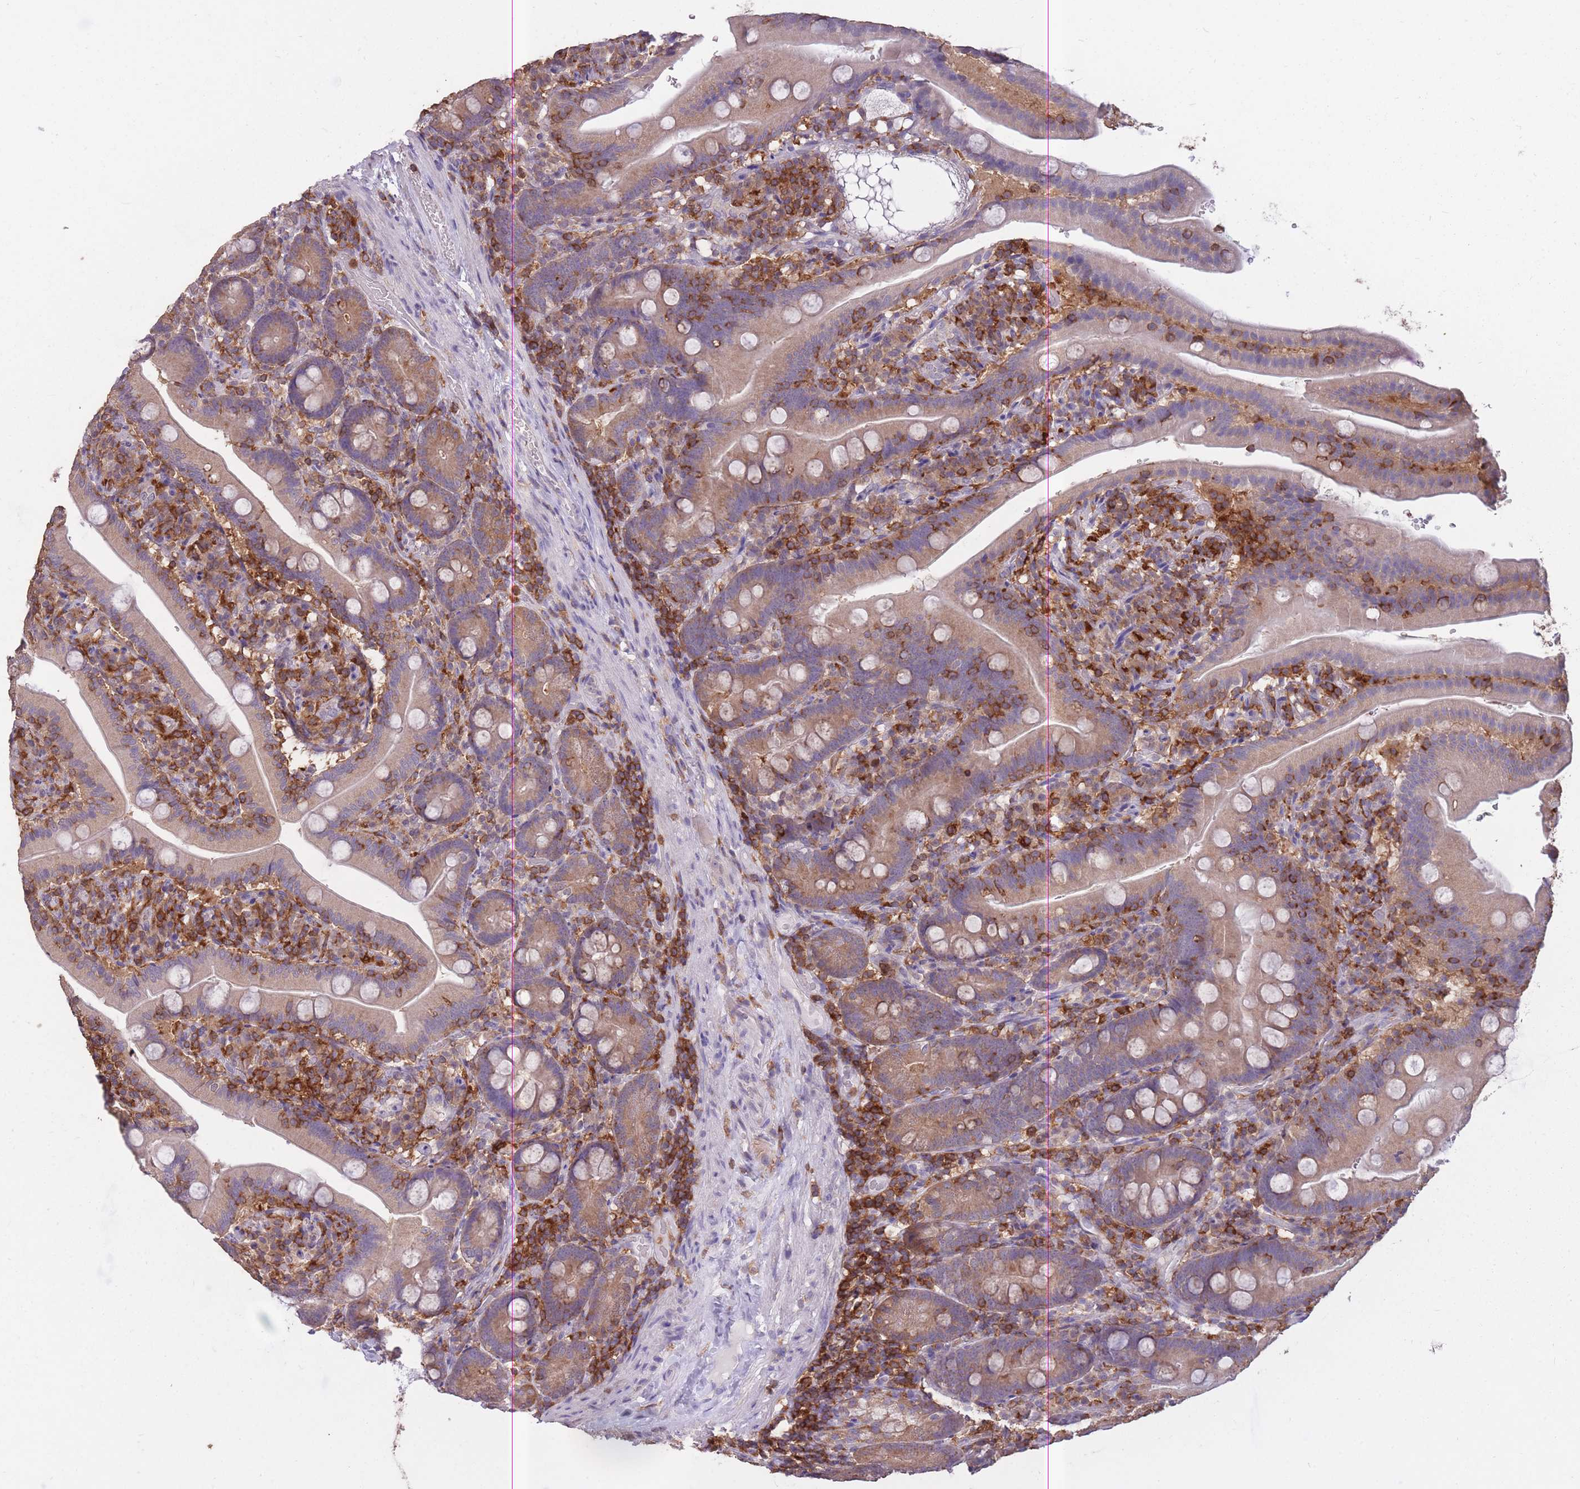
{"staining": {"intensity": "weak", "quantity": "25%-75%", "location": "cytoplasmic/membranous"}, "tissue": "duodenum", "cell_type": "Glandular cells", "image_type": "normal", "snomed": [{"axis": "morphology", "description": "Normal tissue, NOS"}, {"axis": "topography", "description": "Duodenum"}], "caption": "Protein analysis of normal duodenum exhibits weak cytoplasmic/membranous staining in about 25%-75% of glandular cells.", "gene": "GMIP", "patient": {"sex": "female", "age": 67}}